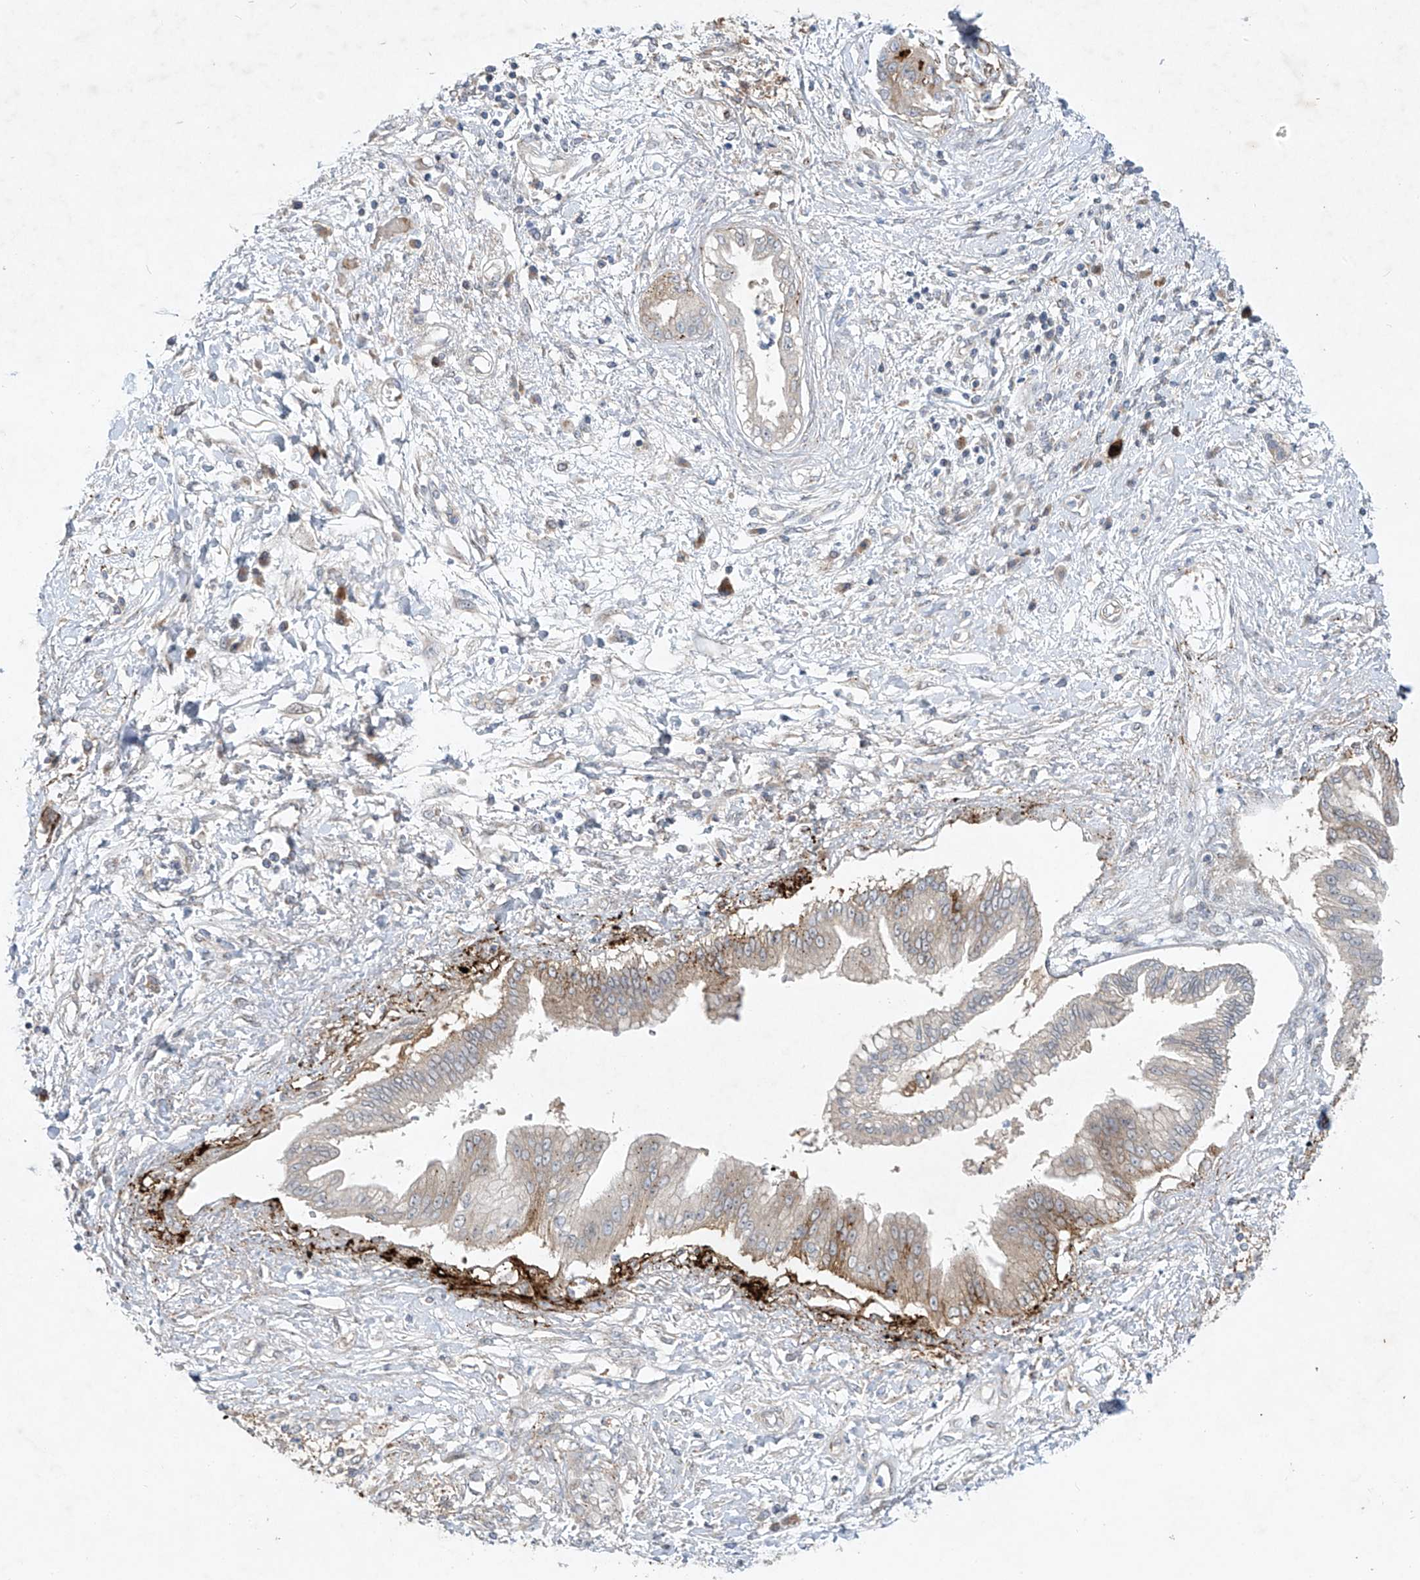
{"staining": {"intensity": "moderate", "quantity": "<25%", "location": "cytoplasmic/membranous"}, "tissue": "pancreatic cancer", "cell_type": "Tumor cells", "image_type": "cancer", "snomed": [{"axis": "morphology", "description": "Adenocarcinoma, NOS"}, {"axis": "topography", "description": "Pancreas"}], "caption": "Adenocarcinoma (pancreatic) stained with a brown dye demonstrates moderate cytoplasmic/membranous positive positivity in approximately <25% of tumor cells.", "gene": "TJAP1", "patient": {"sex": "female", "age": 56}}